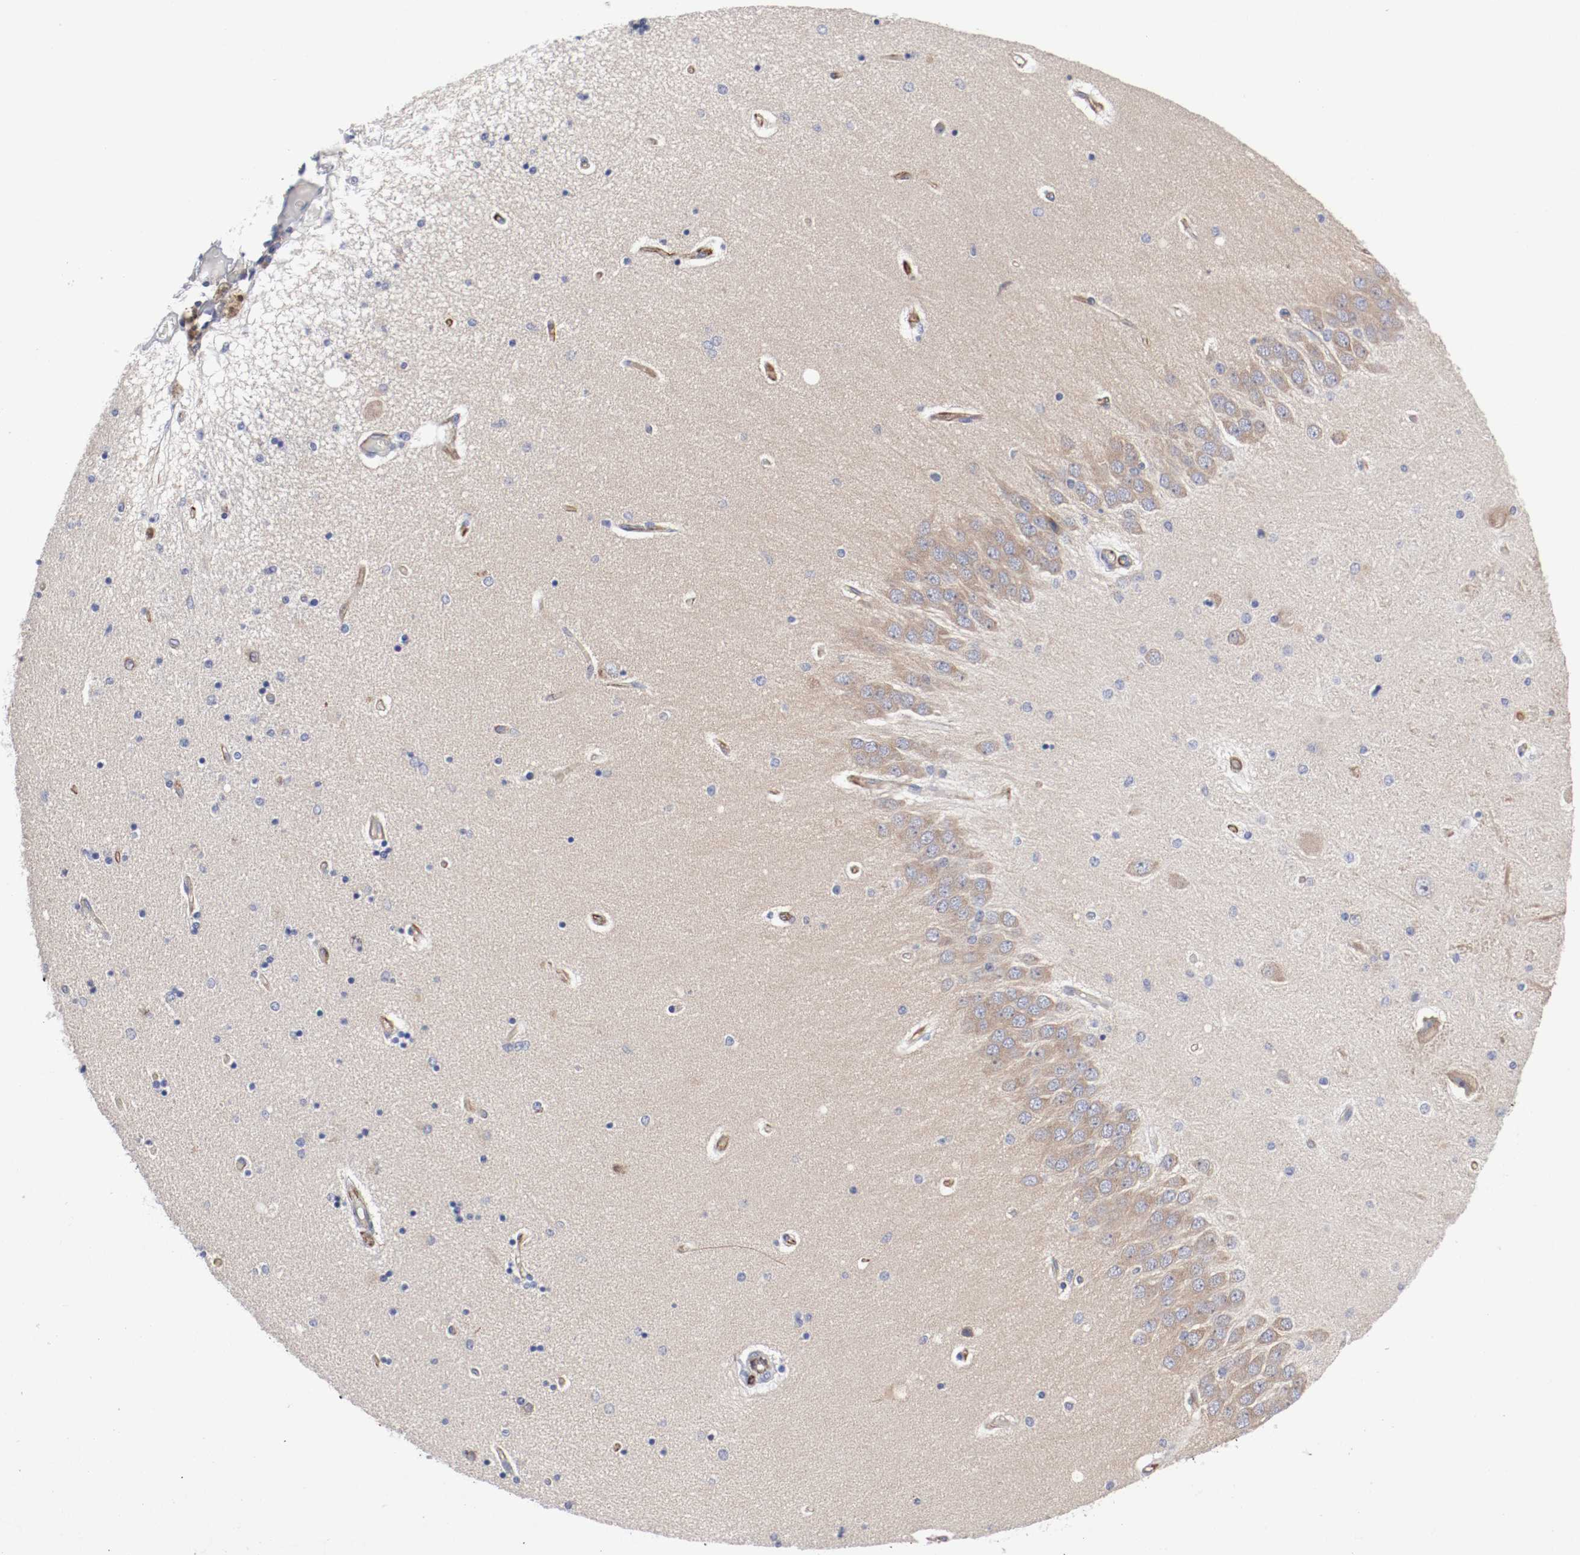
{"staining": {"intensity": "moderate", "quantity": "<25%", "location": "cytoplasmic/membranous"}, "tissue": "hippocampus", "cell_type": "Glial cells", "image_type": "normal", "snomed": [{"axis": "morphology", "description": "Normal tissue, NOS"}, {"axis": "topography", "description": "Hippocampus"}], "caption": "About <25% of glial cells in normal hippocampus exhibit moderate cytoplasmic/membranous protein staining as visualized by brown immunohistochemical staining.", "gene": "GIT1", "patient": {"sex": "female", "age": 54}}